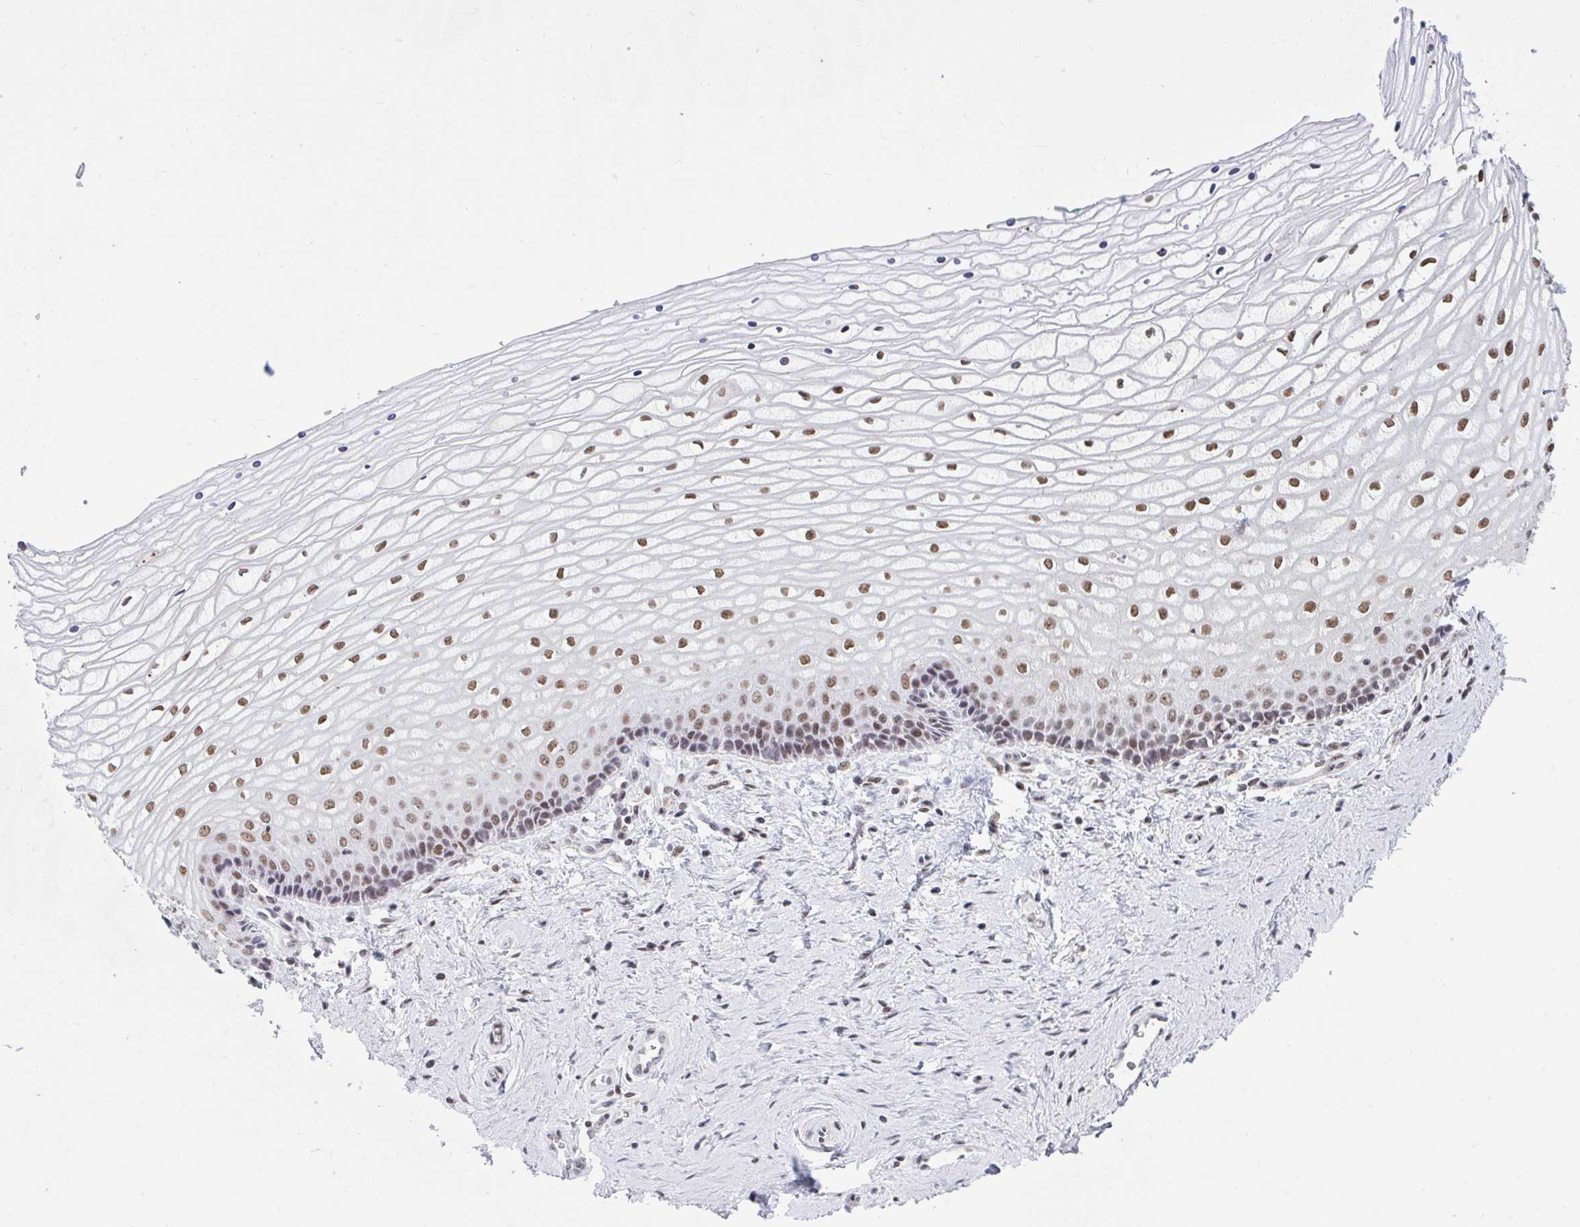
{"staining": {"intensity": "moderate", "quantity": ">75%", "location": "nuclear"}, "tissue": "vagina", "cell_type": "Squamous epithelial cells", "image_type": "normal", "snomed": [{"axis": "morphology", "description": "Normal tissue, NOS"}, {"axis": "topography", "description": "Vagina"}], "caption": "Squamous epithelial cells display medium levels of moderate nuclear positivity in approximately >75% of cells in normal human vagina. The protein of interest is stained brown, and the nuclei are stained in blue (DAB IHC with brightfield microscopy, high magnification).", "gene": "PHF10", "patient": {"sex": "female", "age": 45}}